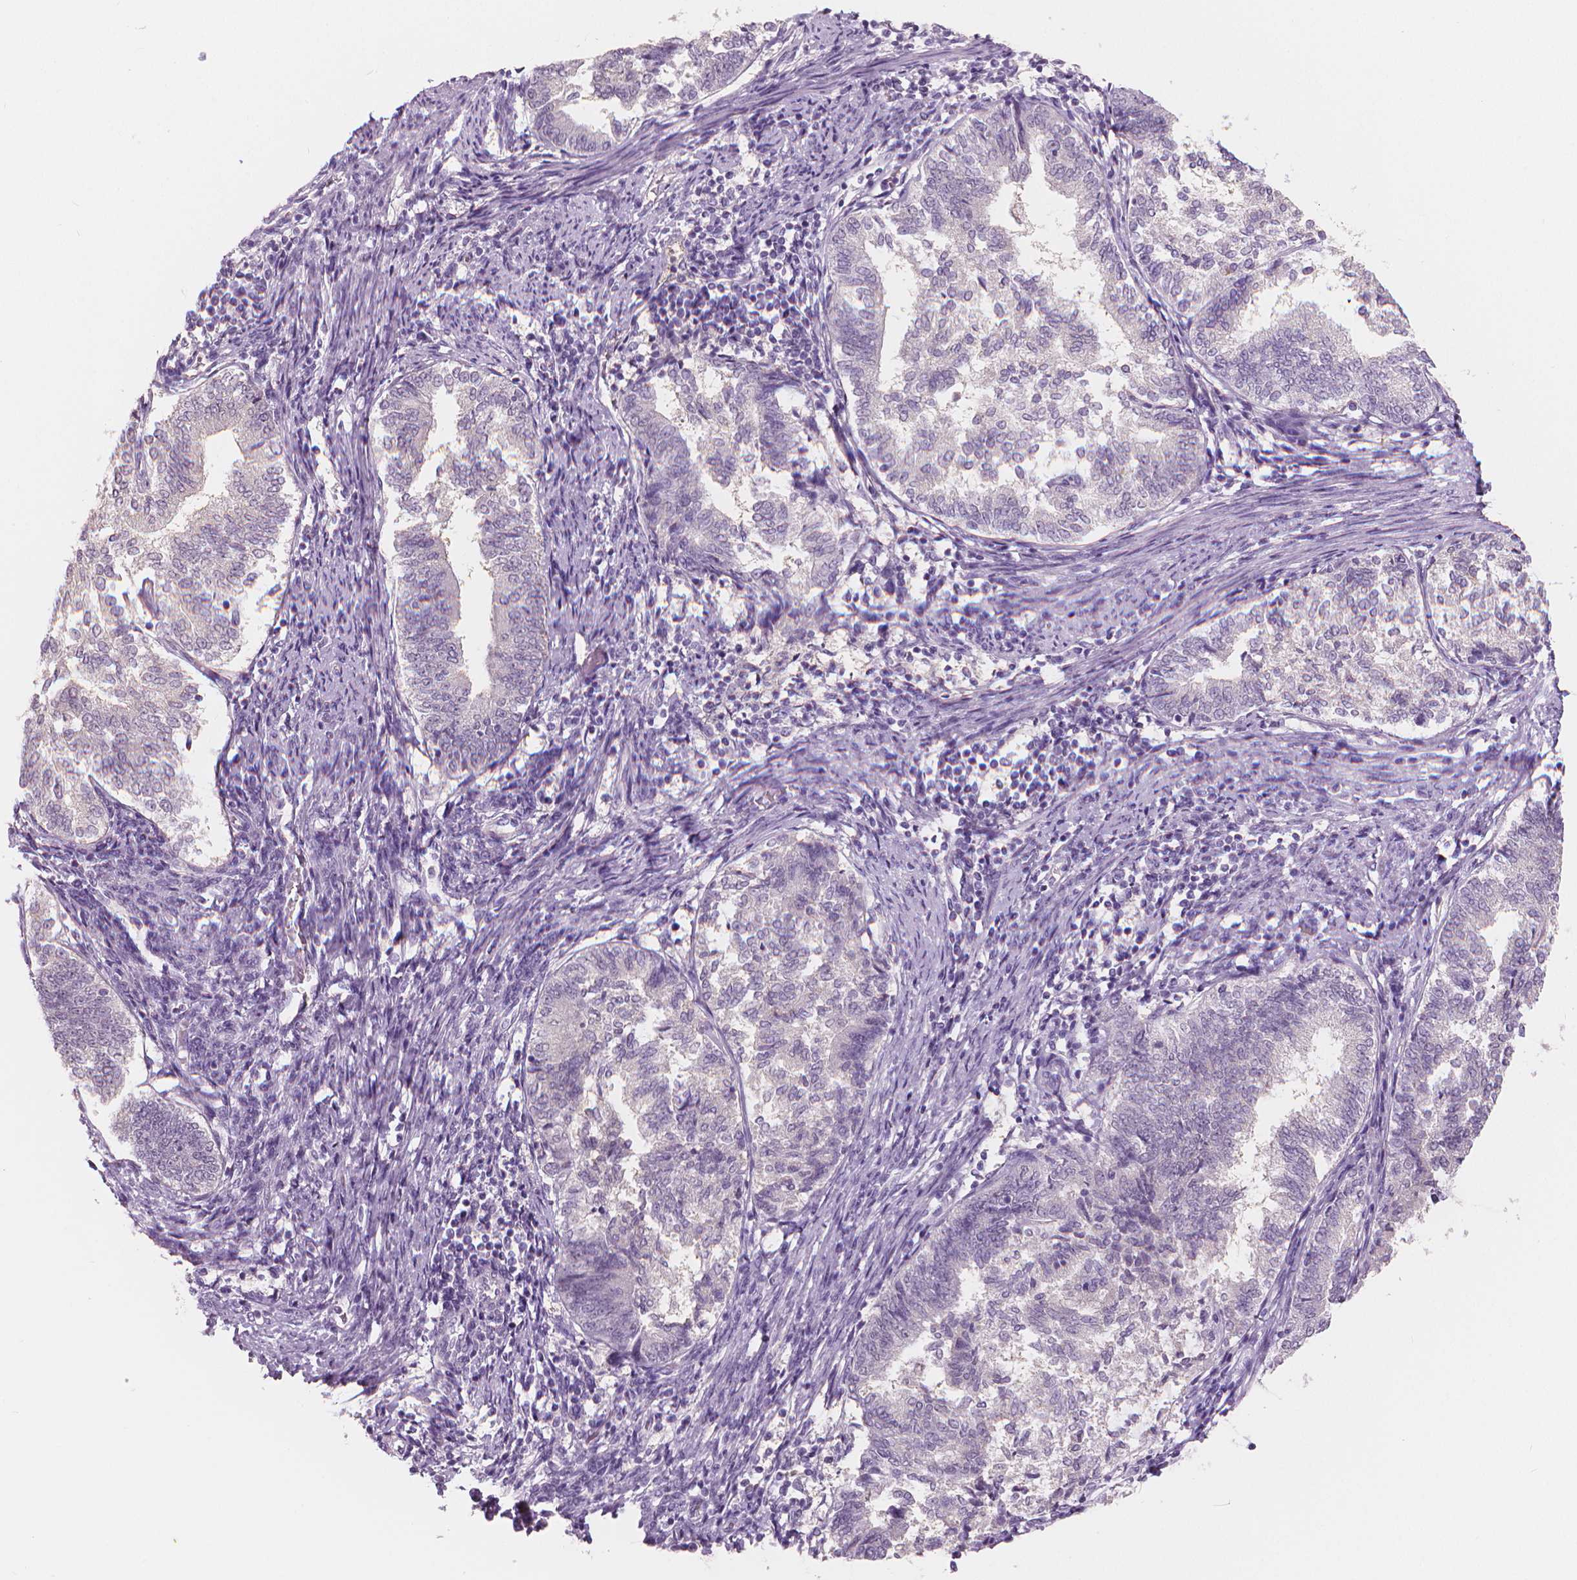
{"staining": {"intensity": "negative", "quantity": "none", "location": "none"}, "tissue": "endometrial cancer", "cell_type": "Tumor cells", "image_type": "cancer", "snomed": [{"axis": "morphology", "description": "Adenocarcinoma, NOS"}, {"axis": "topography", "description": "Endometrium"}], "caption": "A histopathology image of human endometrial cancer is negative for staining in tumor cells. (Stains: DAB immunohistochemistry with hematoxylin counter stain, Microscopy: brightfield microscopy at high magnification).", "gene": "APOA4", "patient": {"sex": "female", "age": 65}}